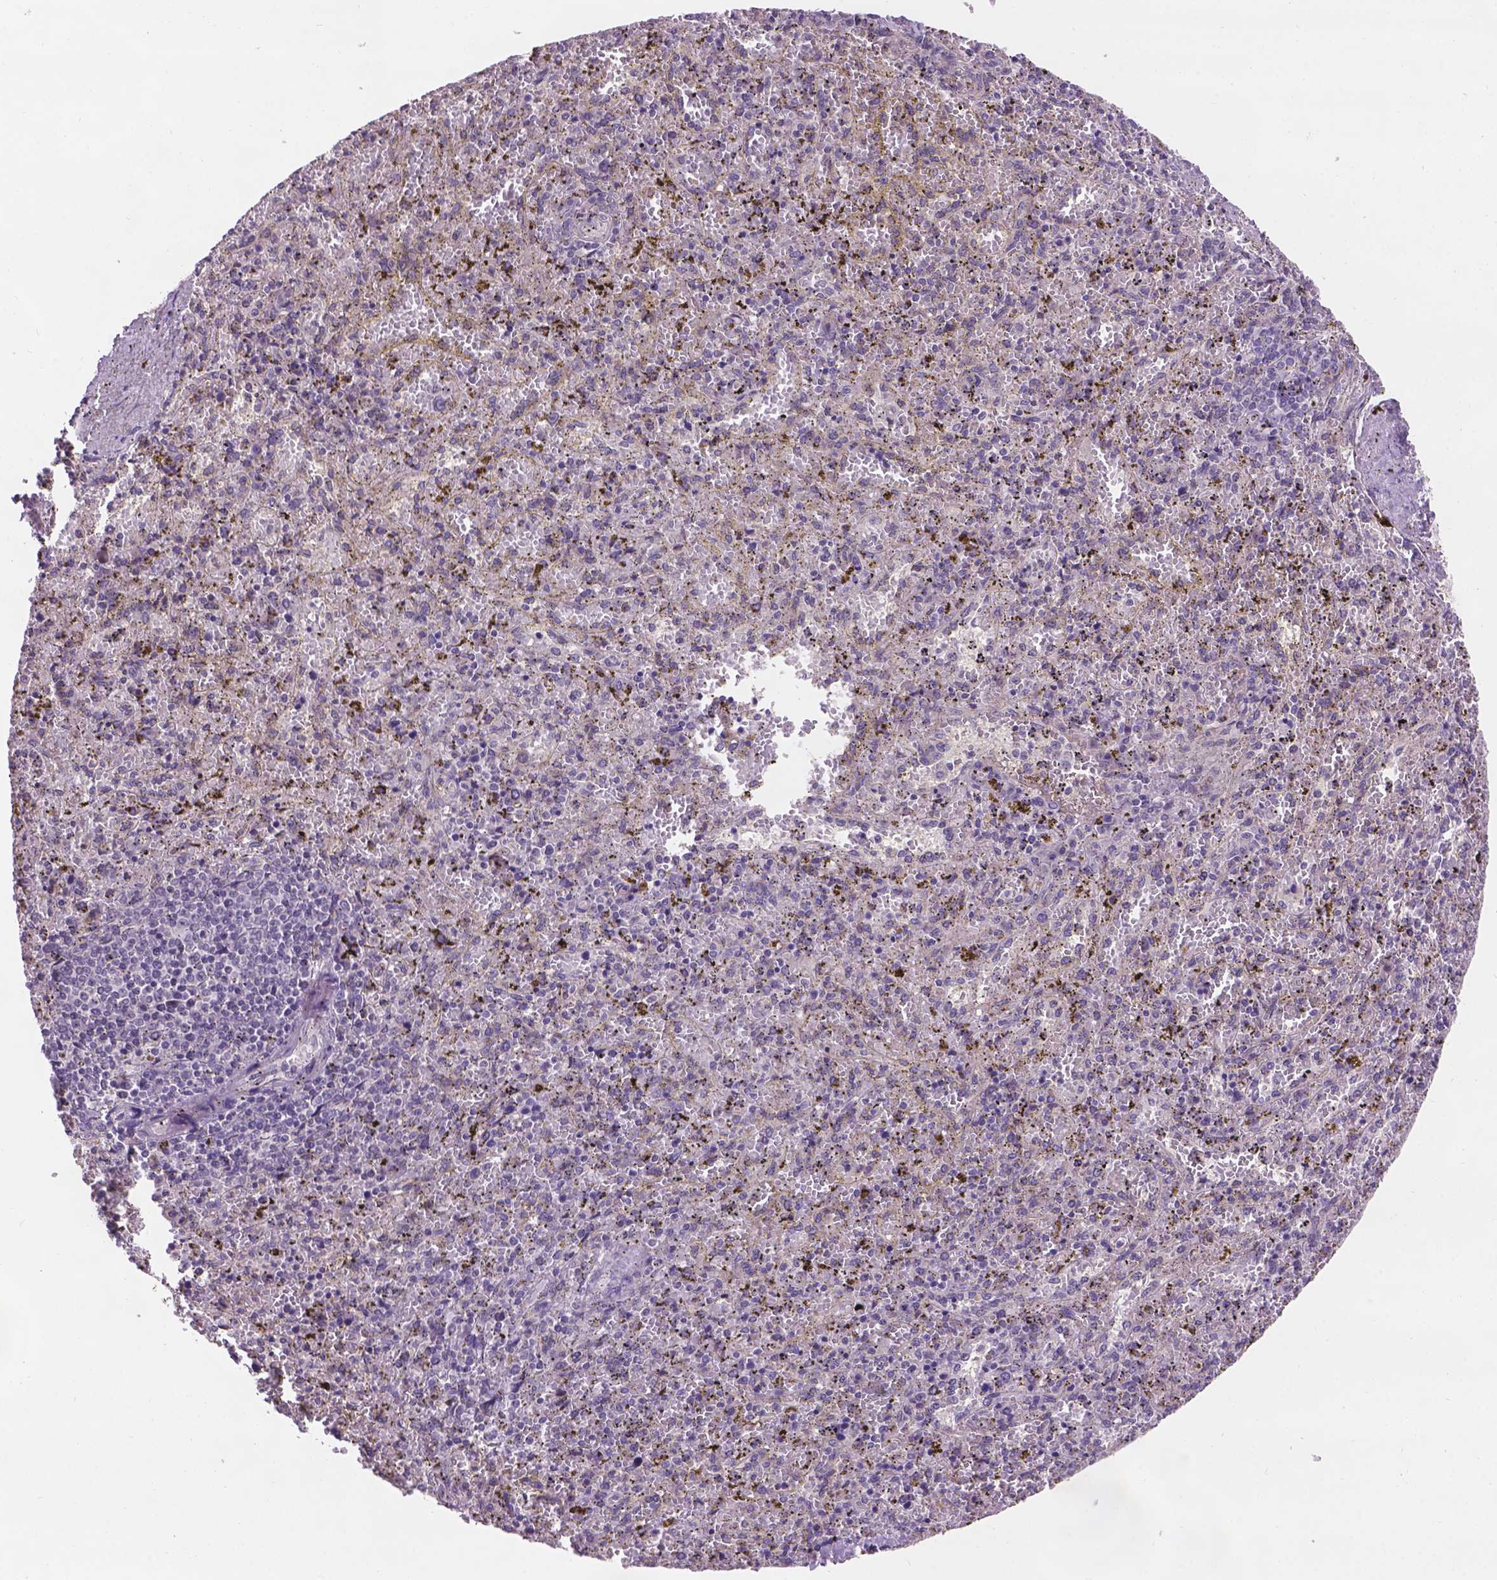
{"staining": {"intensity": "negative", "quantity": "none", "location": "none"}, "tissue": "spleen", "cell_type": "Cells in red pulp", "image_type": "normal", "snomed": [{"axis": "morphology", "description": "Normal tissue, NOS"}, {"axis": "topography", "description": "Spleen"}], "caption": "Immunohistochemistry (IHC) micrograph of unremarkable human spleen stained for a protein (brown), which reveals no staining in cells in red pulp.", "gene": "GXYLT2", "patient": {"sex": "female", "age": 50}}